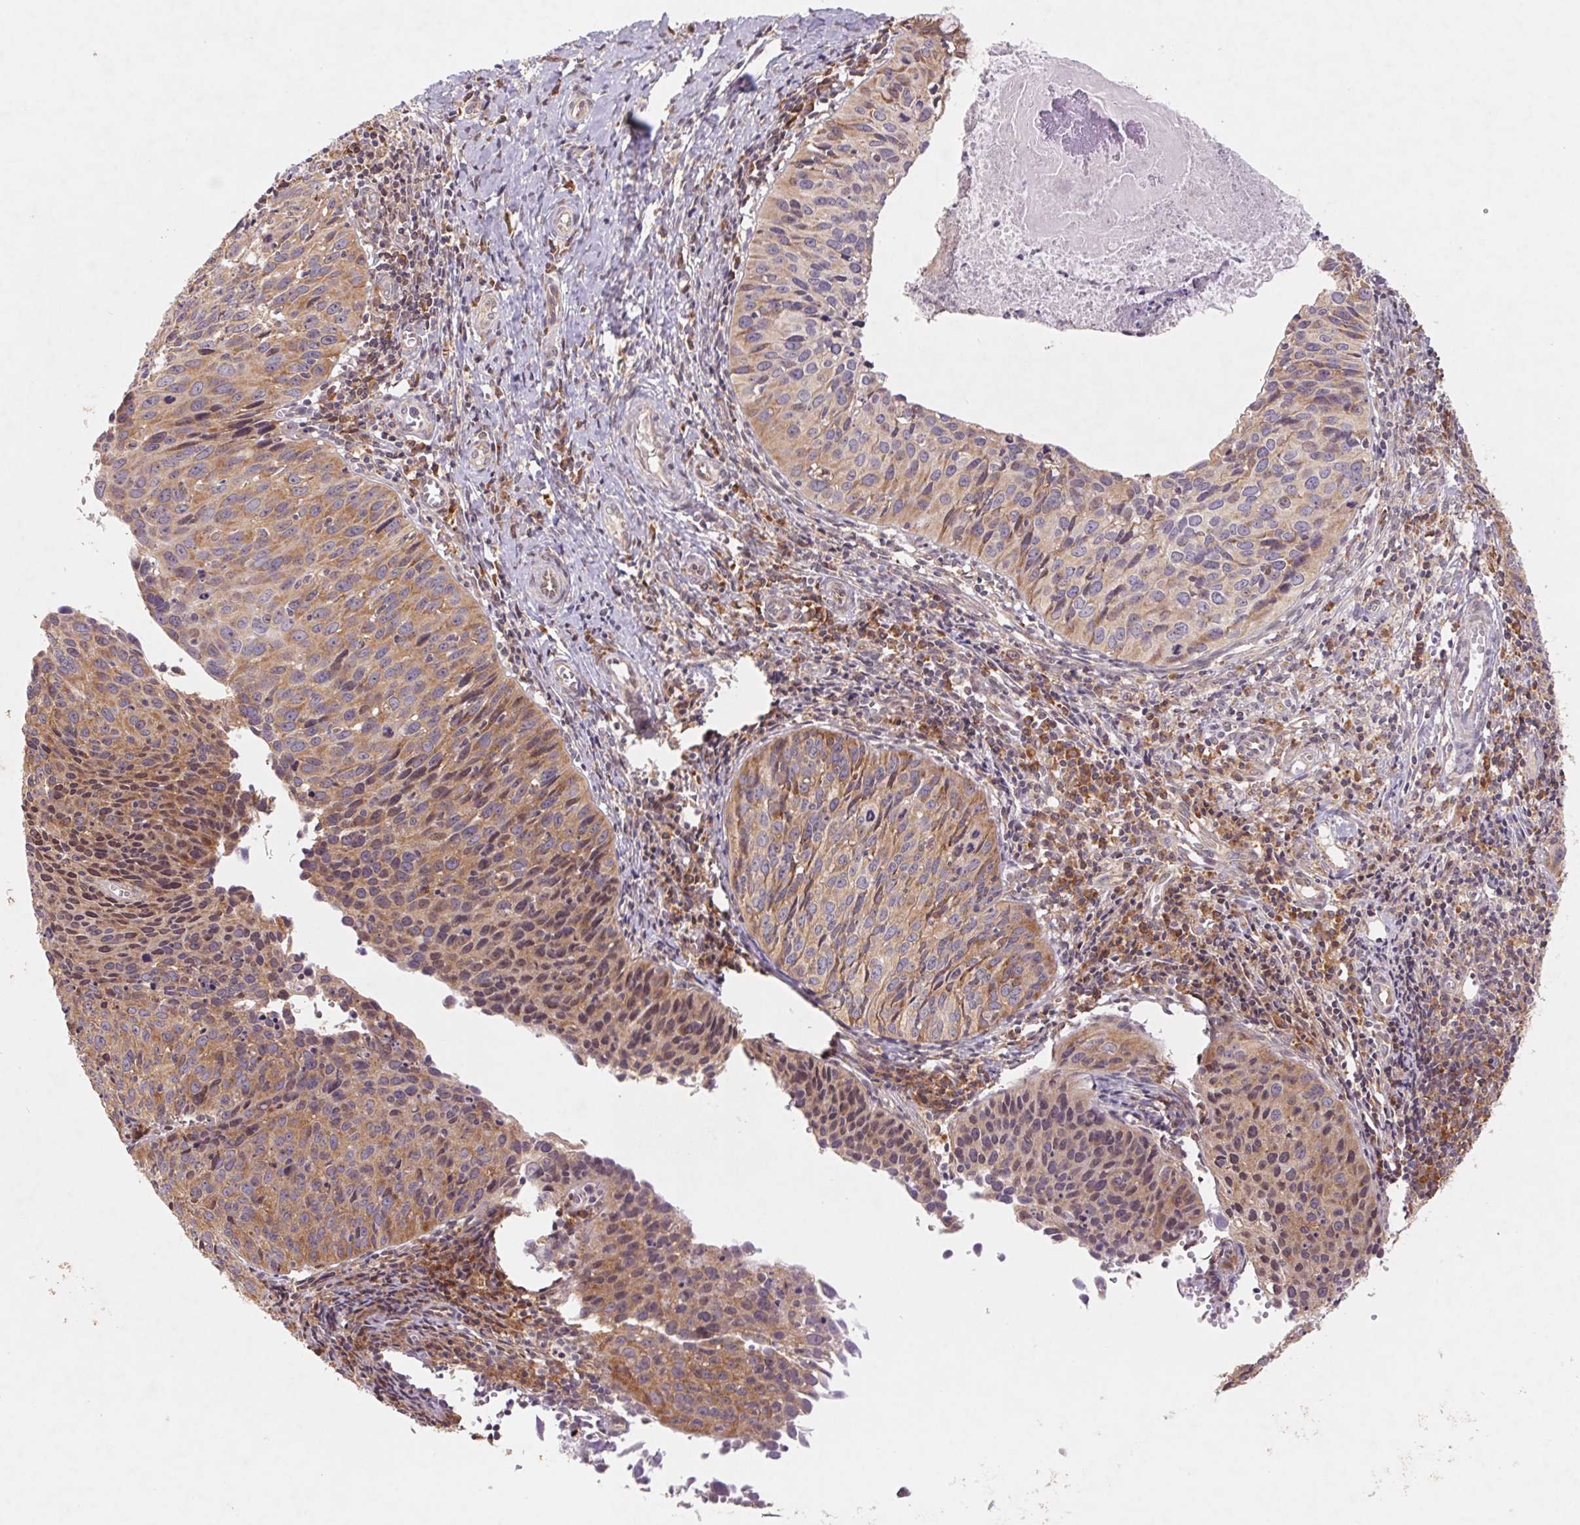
{"staining": {"intensity": "moderate", "quantity": ">75%", "location": "cytoplasmic/membranous"}, "tissue": "cervical cancer", "cell_type": "Tumor cells", "image_type": "cancer", "snomed": [{"axis": "morphology", "description": "Squamous cell carcinoma, NOS"}, {"axis": "topography", "description": "Cervix"}], "caption": "IHC histopathology image of neoplastic tissue: cervical cancer (squamous cell carcinoma) stained using immunohistochemistry demonstrates medium levels of moderate protein expression localized specifically in the cytoplasmic/membranous of tumor cells, appearing as a cytoplasmic/membranous brown color.", "gene": "RPL27A", "patient": {"sex": "female", "age": 31}}